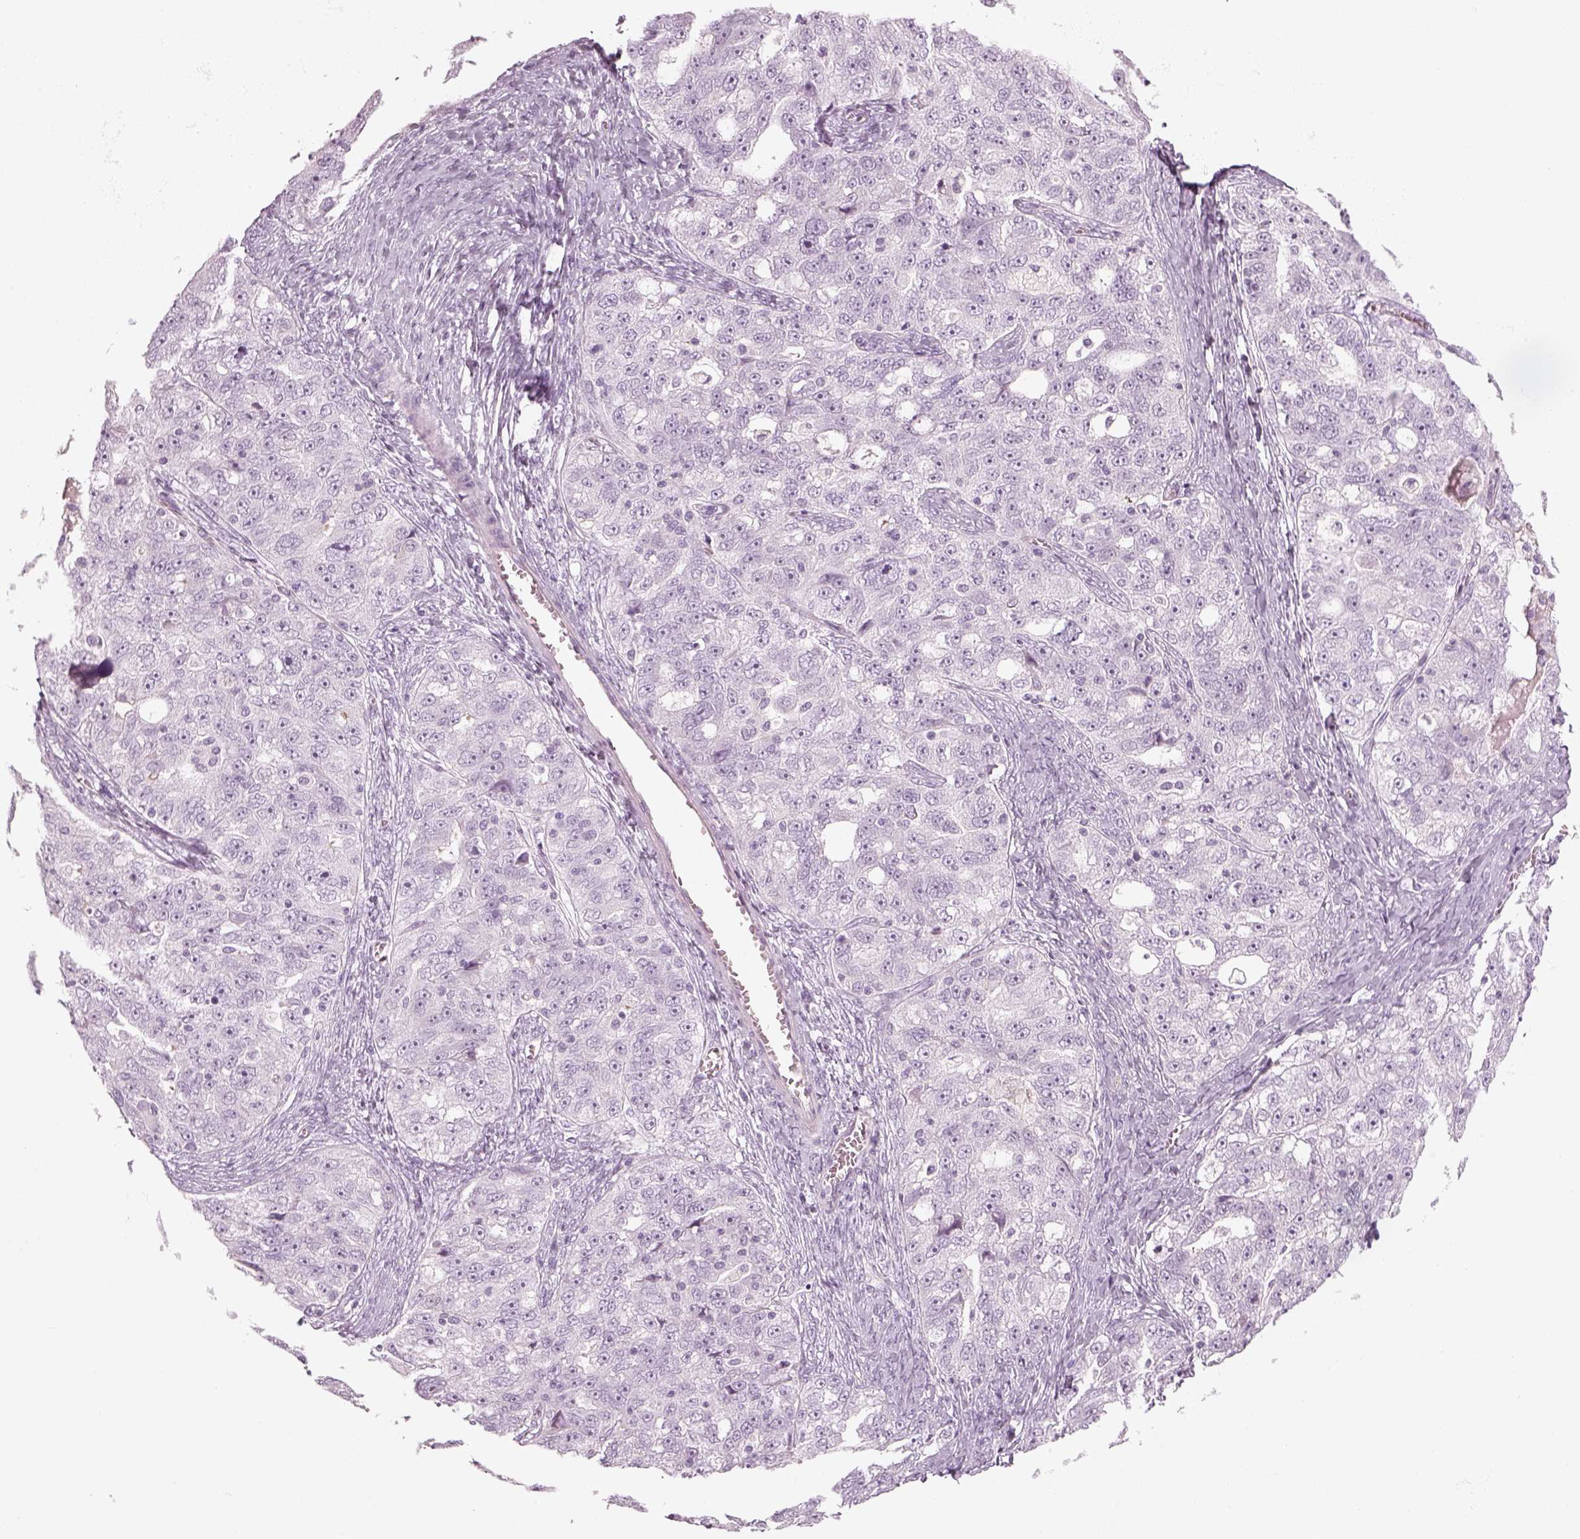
{"staining": {"intensity": "negative", "quantity": "none", "location": "none"}, "tissue": "ovarian cancer", "cell_type": "Tumor cells", "image_type": "cancer", "snomed": [{"axis": "morphology", "description": "Cystadenocarcinoma, serous, NOS"}, {"axis": "topography", "description": "Ovary"}], "caption": "There is no significant staining in tumor cells of ovarian cancer.", "gene": "GAS2L2", "patient": {"sex": "female", "age": 51}}